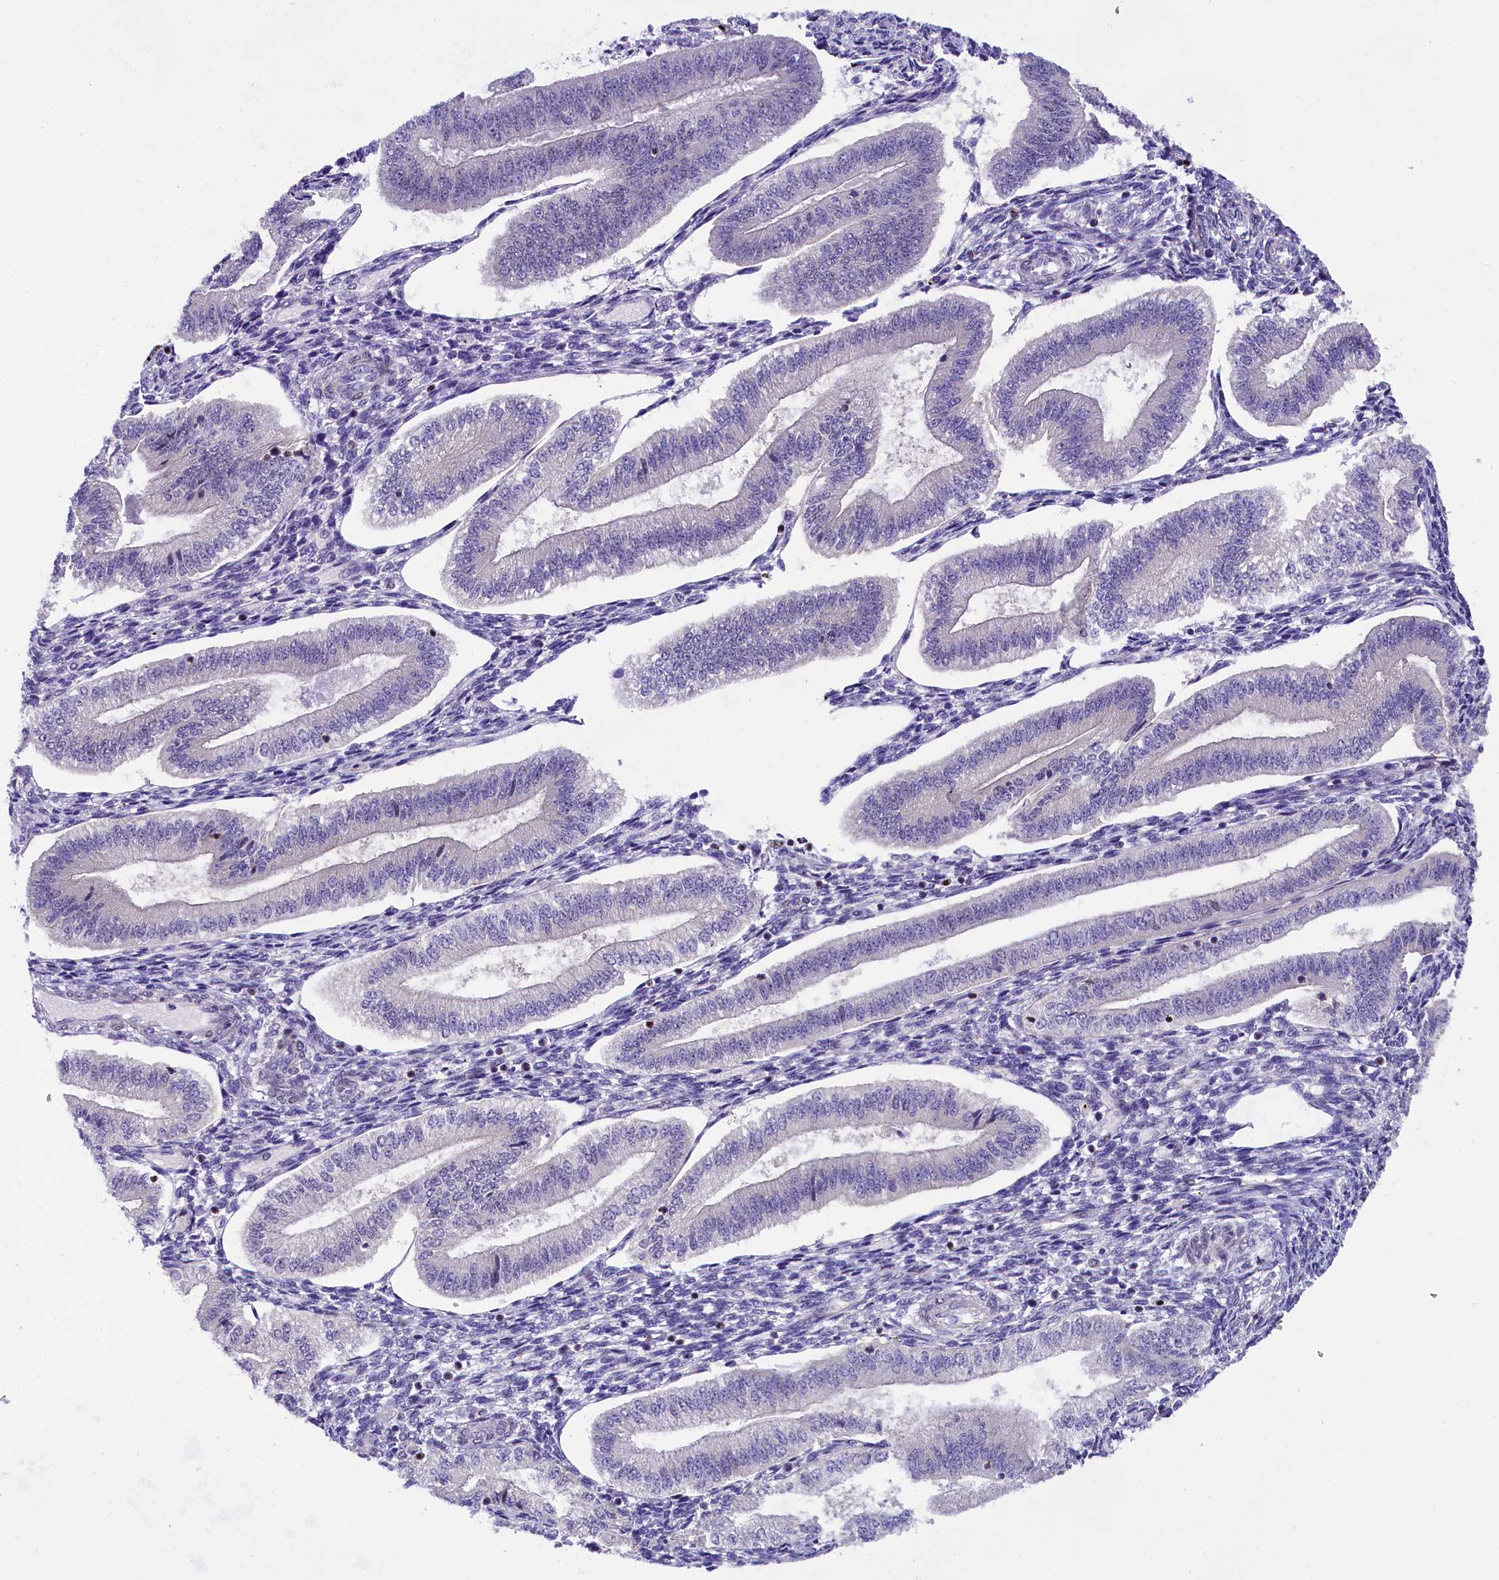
{"staining": {"intensity": "weak", "quantity": "25%-75%", "location": "nuclear"}, "tissue": "endometrium", "cell_type": "Cells in endometrial stroma", "image_type": "normal", "snomed": [{"axis": "morphology", "description": "Normal tissue, NOS"}, {"axis": "topography", "description": "Endometrium"}], "caption": "An IHC histopathology image of unremarkable tissue is shown. Protein staining in brown shows weak nuclear positivity in endometrium within cells in endometrial stroma. (Brightfield microscopy of DAB IHC at high magnification).", "gene": "SP4", "patient": {"sex": "female", "age": 34}}